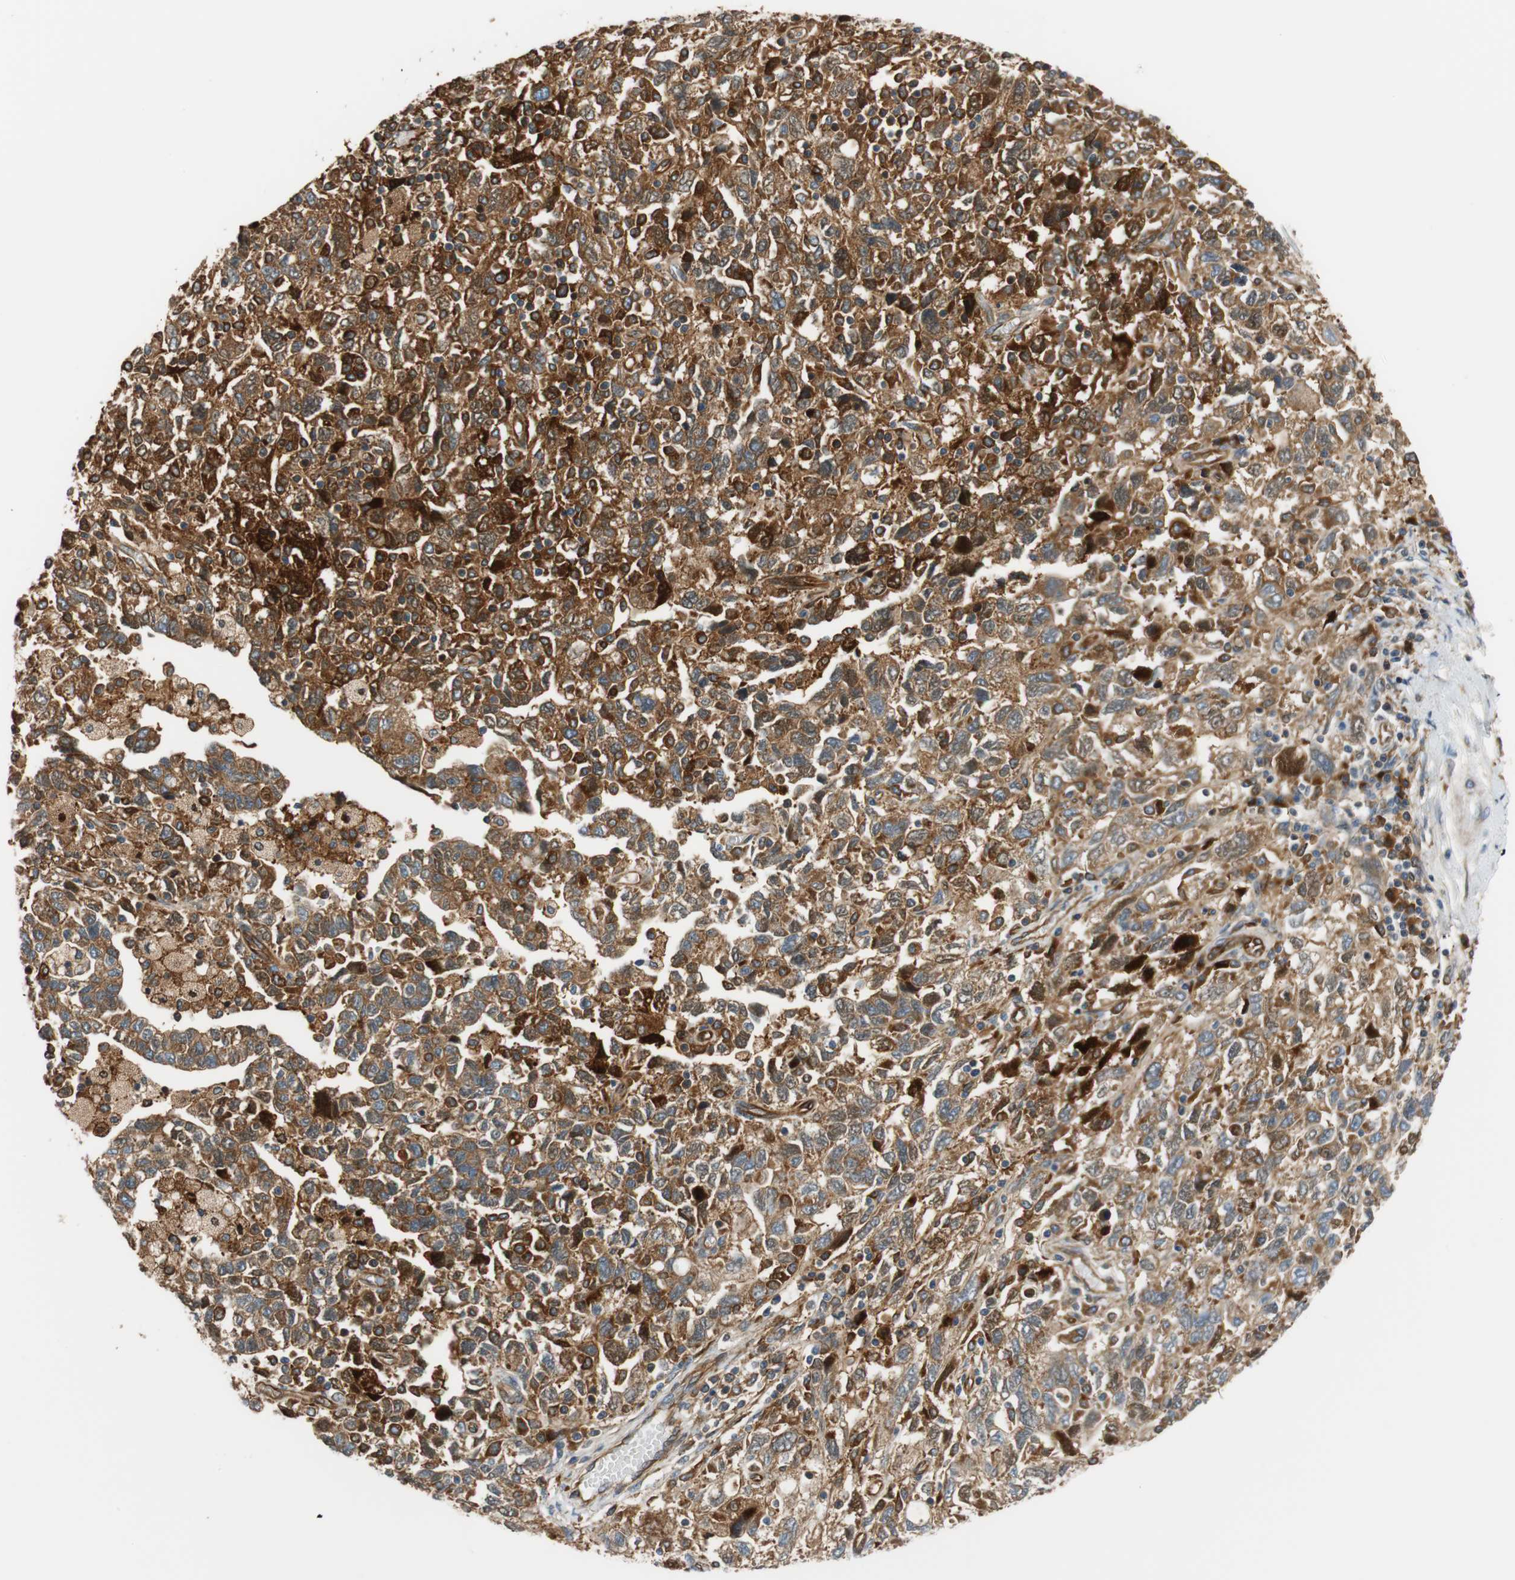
{"staining": {"intensity": "strong", "quantity": ">75%", "location": "cytoplasmic/membranous"}, "tissue": "ovarian cancer", "cell_type": "Tumor cells", "image_type": "cancer", "snomed": [{"axis": "morphology", "description": "Carcinoma, NOS"}, {"axis": "morphology", "description": "Cystadenocarcinoma, serous, NOS"}, {"axis": "topography", "description": "Ovary"}], "caption": "Immunohistochemical staining of human serous cystadenocarcinoma (ovarian) displays high levels of strong cytoplasmic/membranous staining in approximately >75% of tumor cells. (DAB (3,3'-diaminobenzidine) IHC with brightfield microscopy, high magnification).", "gene": "PARP14", "patient": {"sex": "female", "age": 69}}